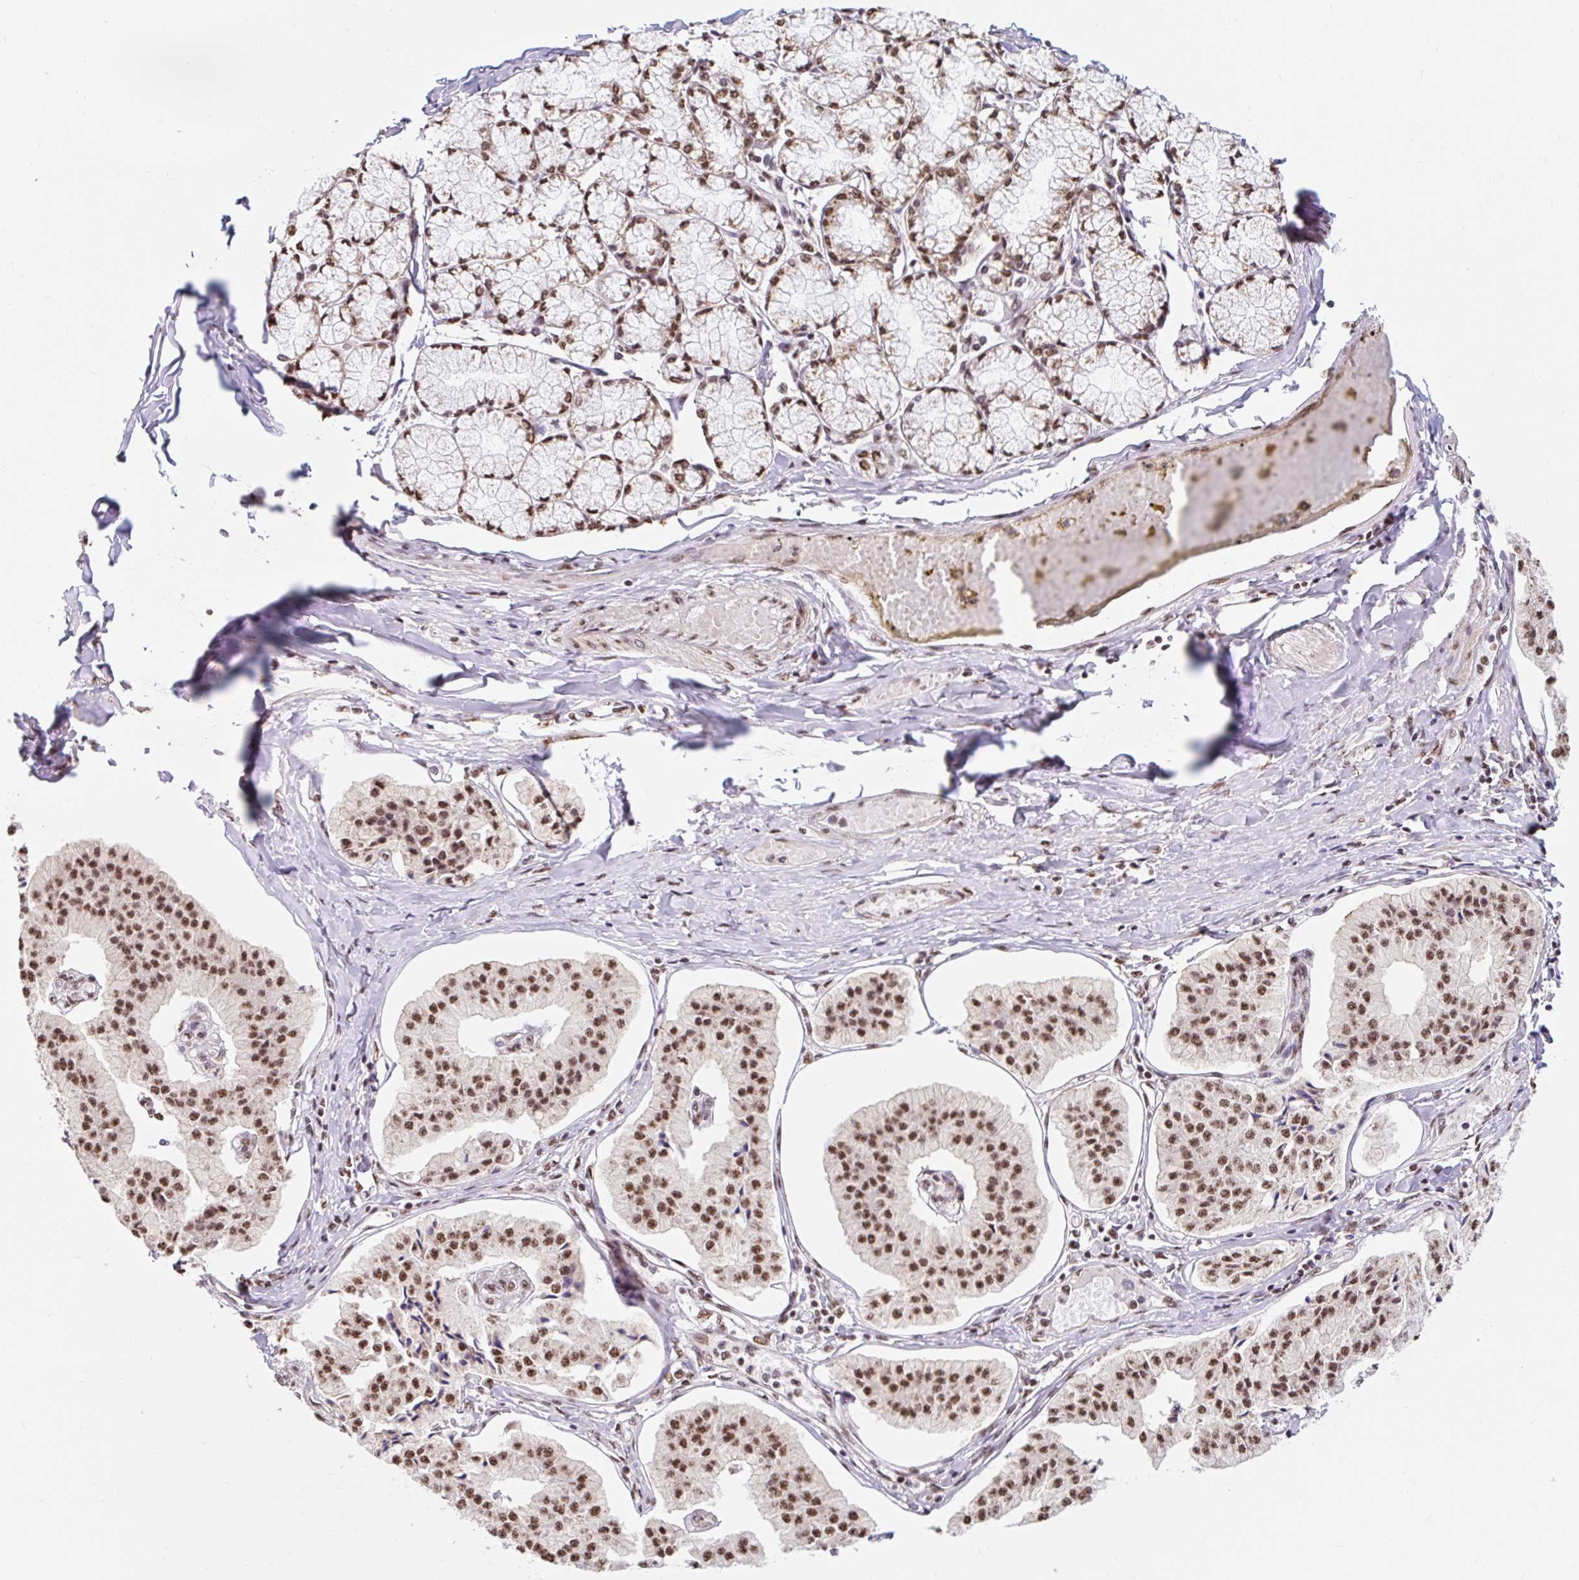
{"staining": {"intensity": "moderate", "quantity": ">75%", "location": "nuclear"}, "tissue": "pancreatic cancer", "cell_type": "Tumor cells", "image_type": "cancer", "snomed": [{"axis": "morphology", "description": "Adenocarcinoma, NOS"}, {"axis": "topography", "description": "Pancreas"}], "caption": "A photomicrograph showing moderate nuclear positivity in approximately >75% of tumor cells in pancreatic cancer, as visualized by brown immunohistochemical staining.", "gene": "BICRA", "patient": {"sex": "female", "age": 50}}